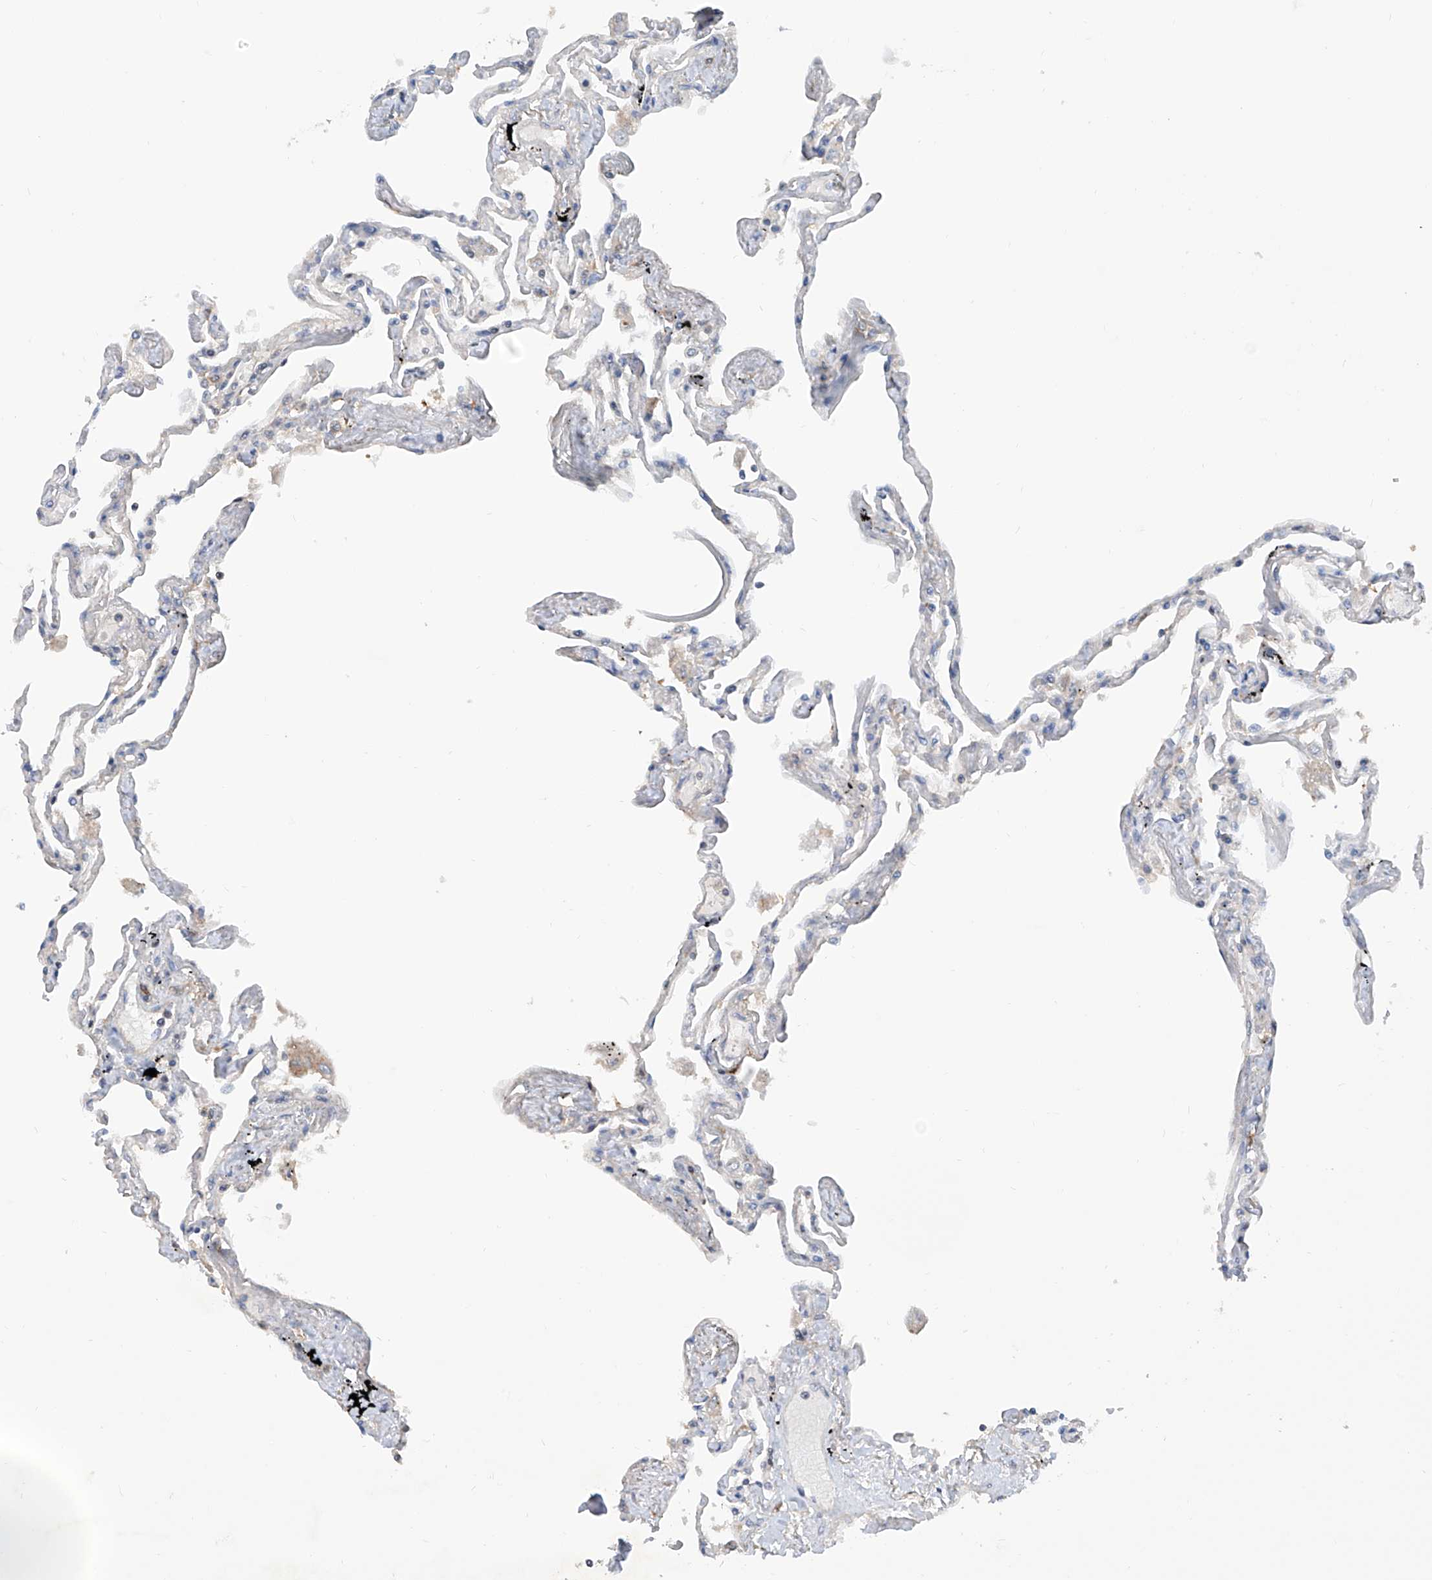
{"staining": {"intensity": "weak", "quantity": "<25%", "location": "cytoplasmic/membranous"}, "tissue": "lung", "cell_type": "Alveolar cells", "image_type": "normal", "snomed": [{"axis": "morphology", "description": "Normal tissue, NOS"}, {"axis": "topography", "description": "Lung"}], "caption": "Immunohistochemistry (IHC) photomicrograph of normal lung stained for a protein (brown), which demonstrates no staining in alveolar cells.", "gene": "HOXC8", "patient": {"sex": "female", "age": 67}}